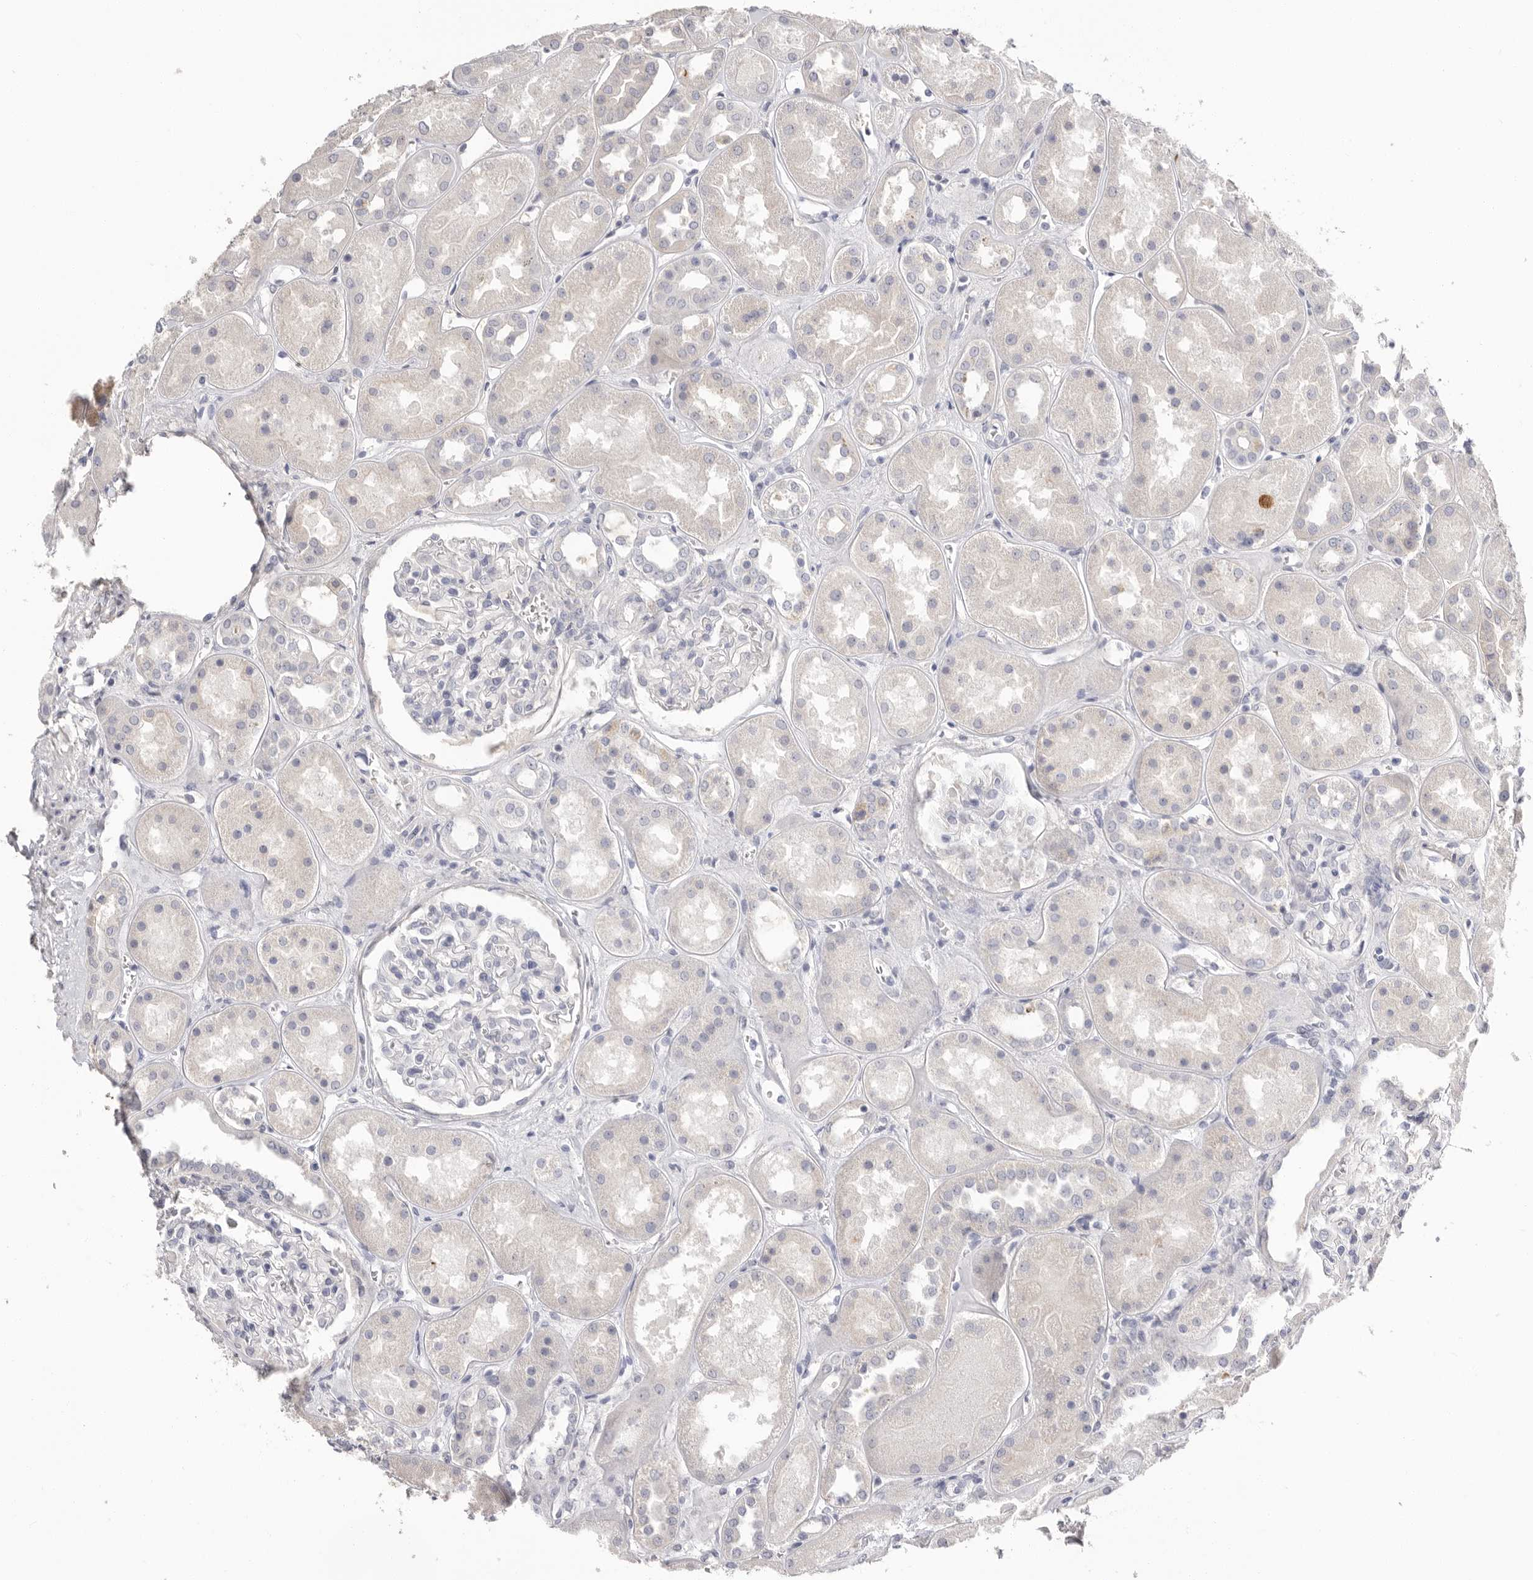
{"staining": {"intensity": "weak", "quantity": "<25%", "location": "cytoplasmic/membranous"}, "tissue": "kidney", "cell_type": "Cells in glomeruli", "image_type": "normal", "snomed": [{"axis": "morphology", "description": "Normal tissue, NOS"}, {"axis": "topography", "description": "Kidney"}], "caption": "DAB (3,3'-diaminobenzidine) immunohistochemical staining of unremarkable human kidney reveals no significant expression in cells in glomeruli. (DAB immunohistochemistry (IHC), high magnification).", "gene": "APOA2", "patient": {"sex": "male", "age": 70}}